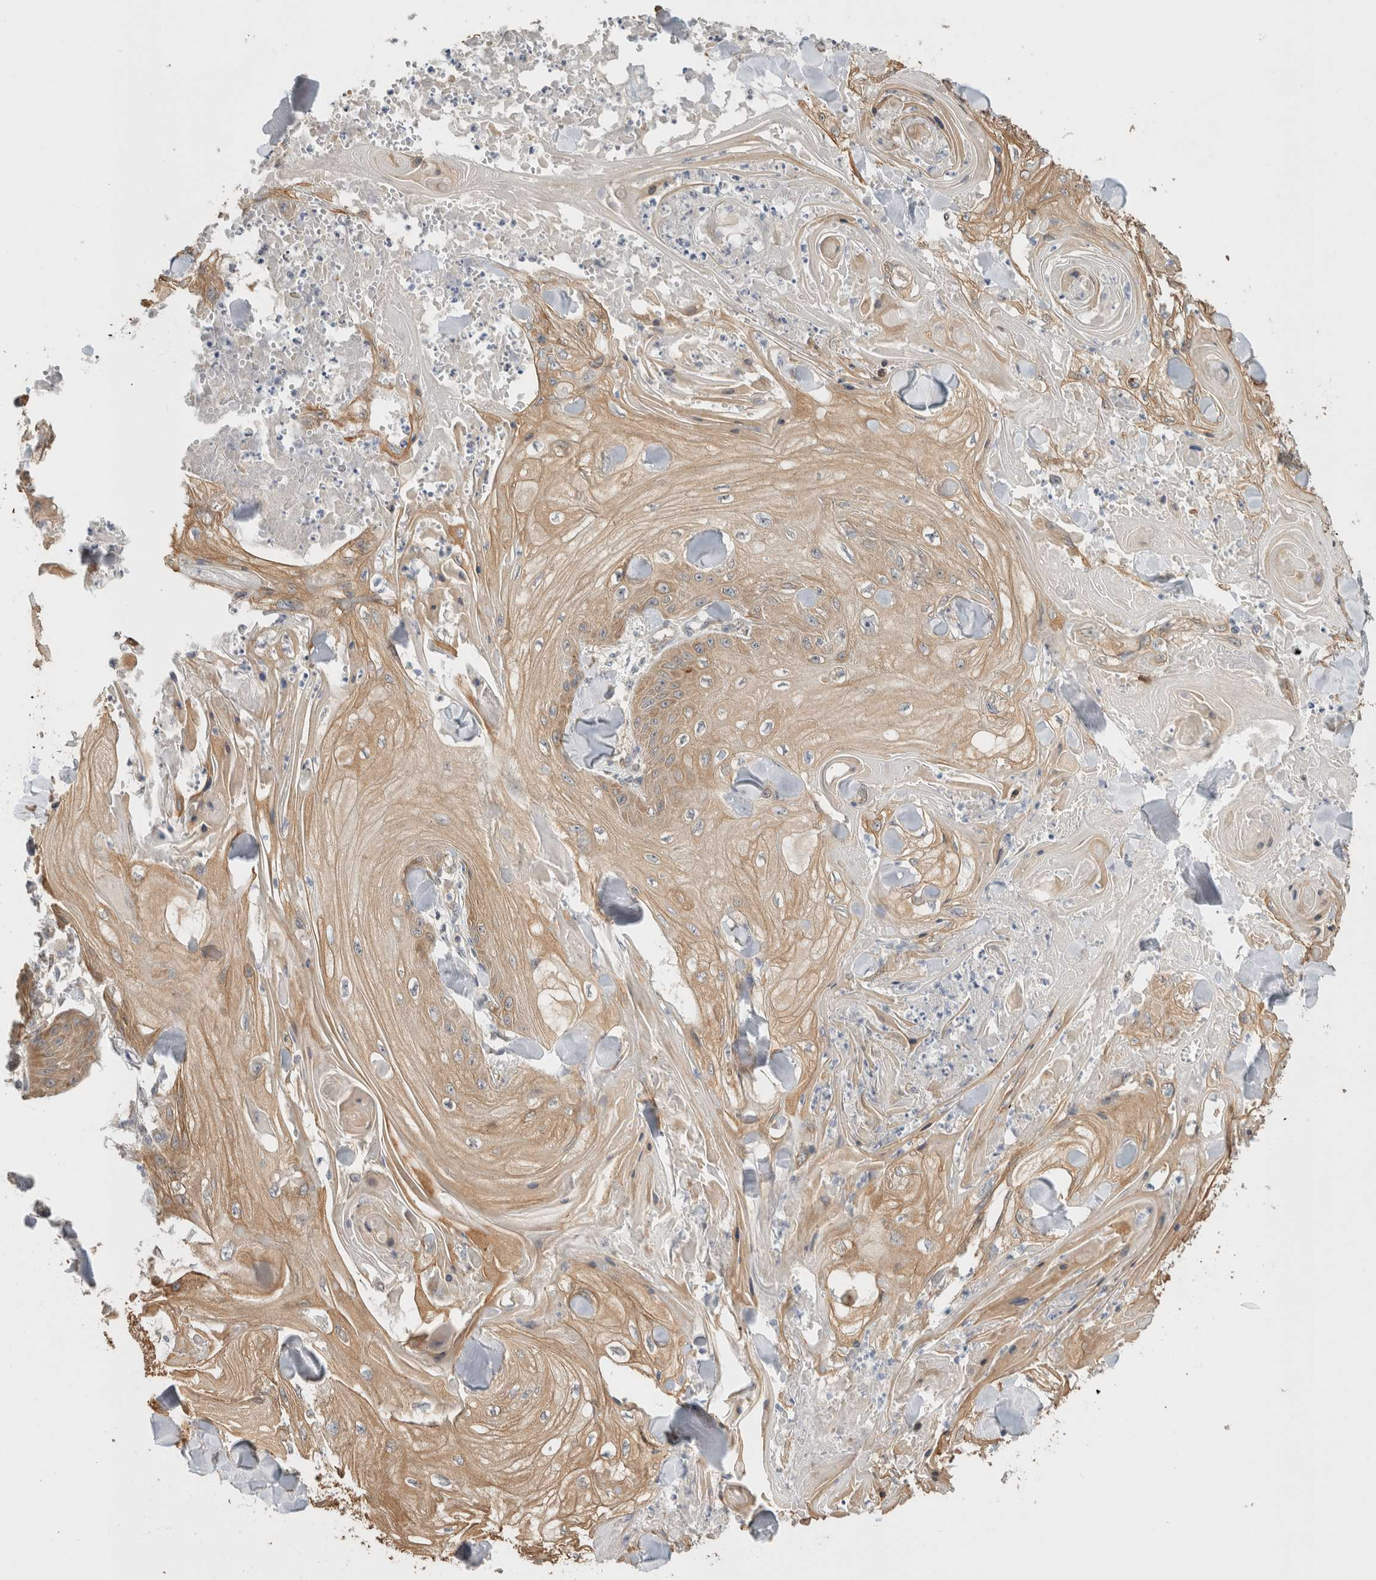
{"staining": {"intensity": "moderate", "quantity": ">75%", "location": "cytoplasmic/membranous"}, "tissue": "skin cancer", "cell_type": "Tumor cells", "image_type": "cancer", "snomed": [{"axis": "morphology", "description": "Squamous cell carcinoma, NOS"}, {"axis": "topography", "description": "Skin"}], "caption": "Immunohistochemistry (IHC) of skin cancer reveals medium levels of moderate cytoplasmic/membranous expression in approximately >75% of tumor cells.", "gene": "PUM1", "patient": {"sex": "male", "age": 74}}